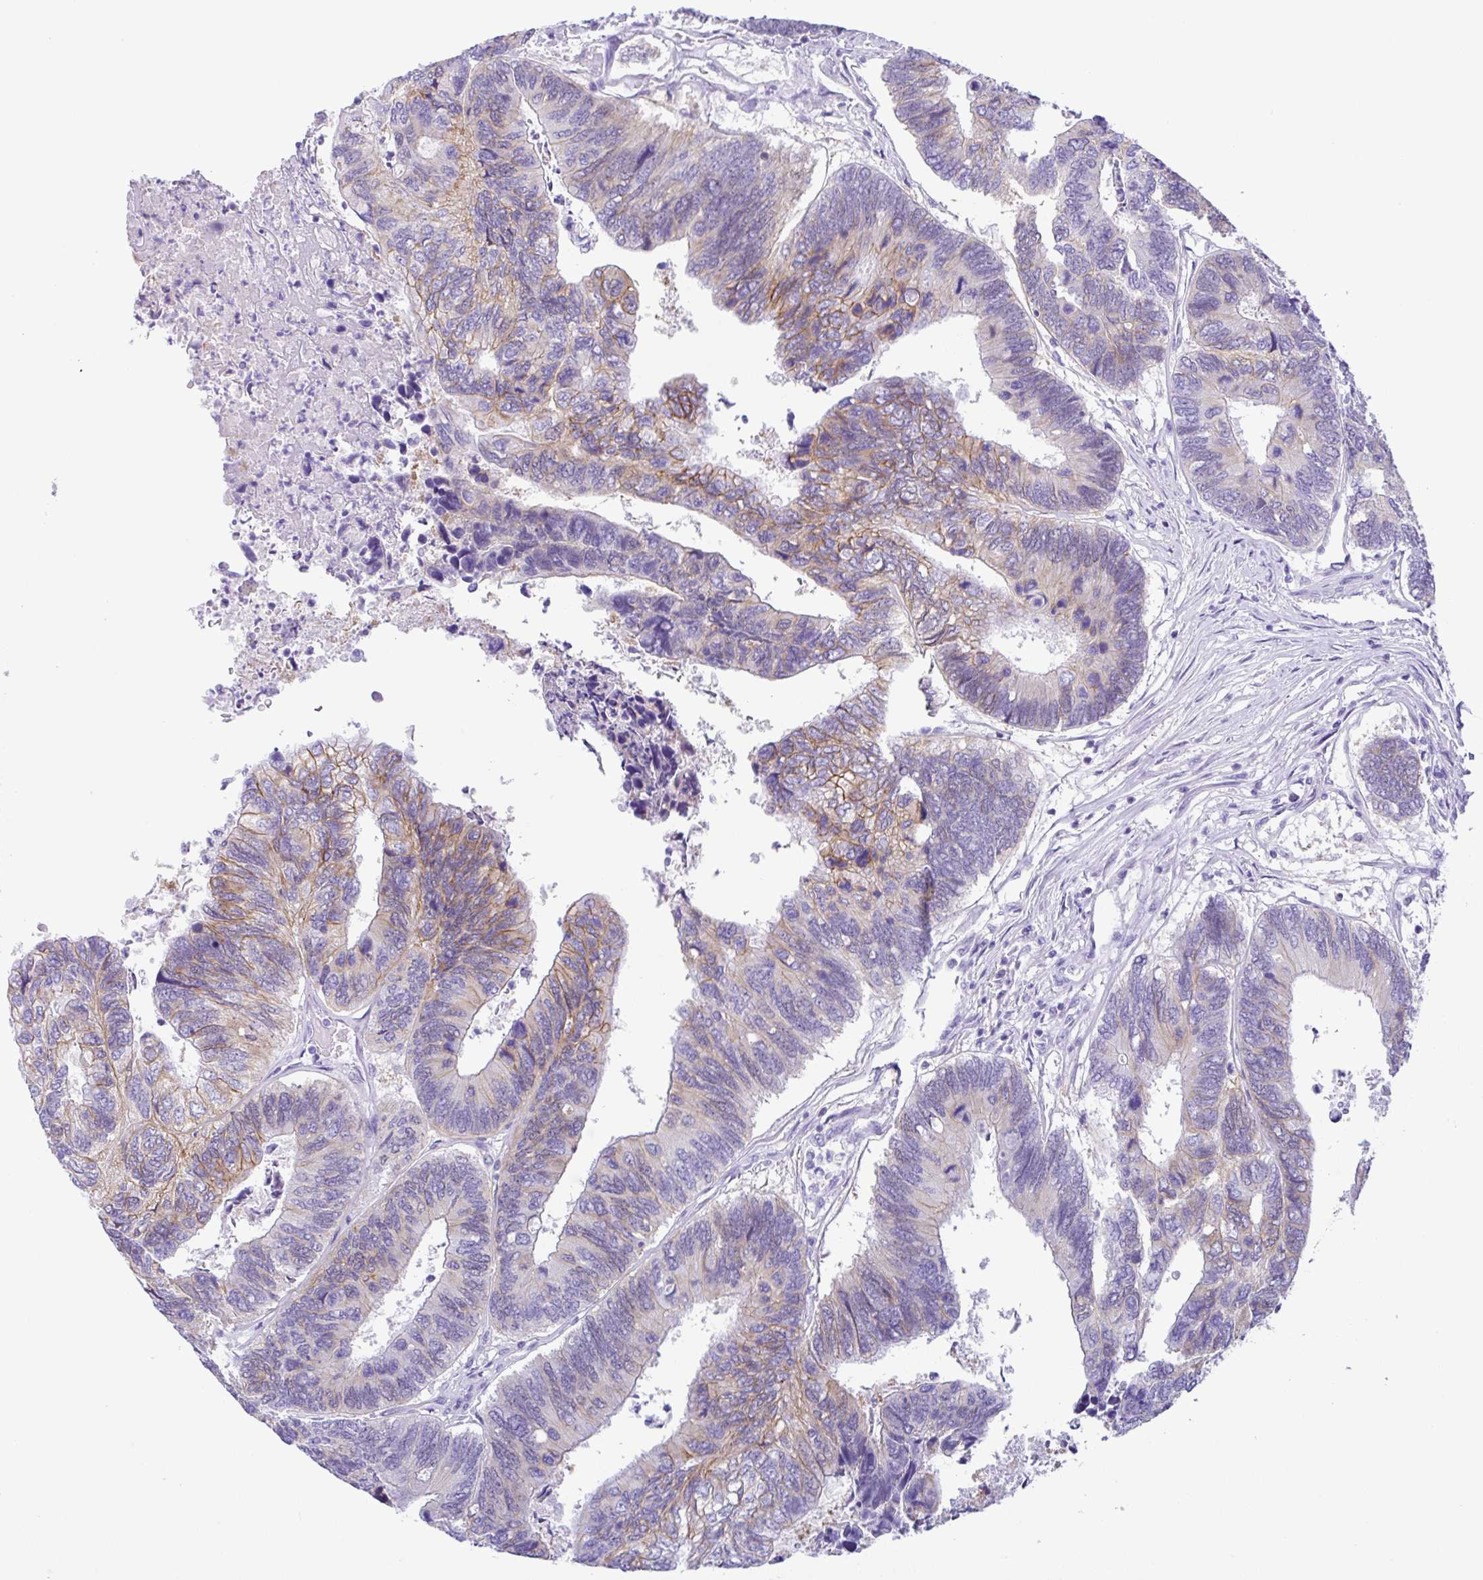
{"staining": {"intensity": "moderate", "quantity": "<25%", "location": "cytoplasmic/membranous"}, "tissue": "colorectal cancer", "cell_type": "Tumor cells", "image_type": "cancer", "snomed": [{"axis": "morphology", "description": "Adenocarcinoma, NOS"}, {"axis": "topography", "description": "Colon"}], "caption": "A brown stain highlights moderate cytoplasmic/membranous staining of a protein in adenocarcinoma (colorectal) tumor cells.", "gene": "RRM2", "patient": {"sex": "female", "age": 67}}